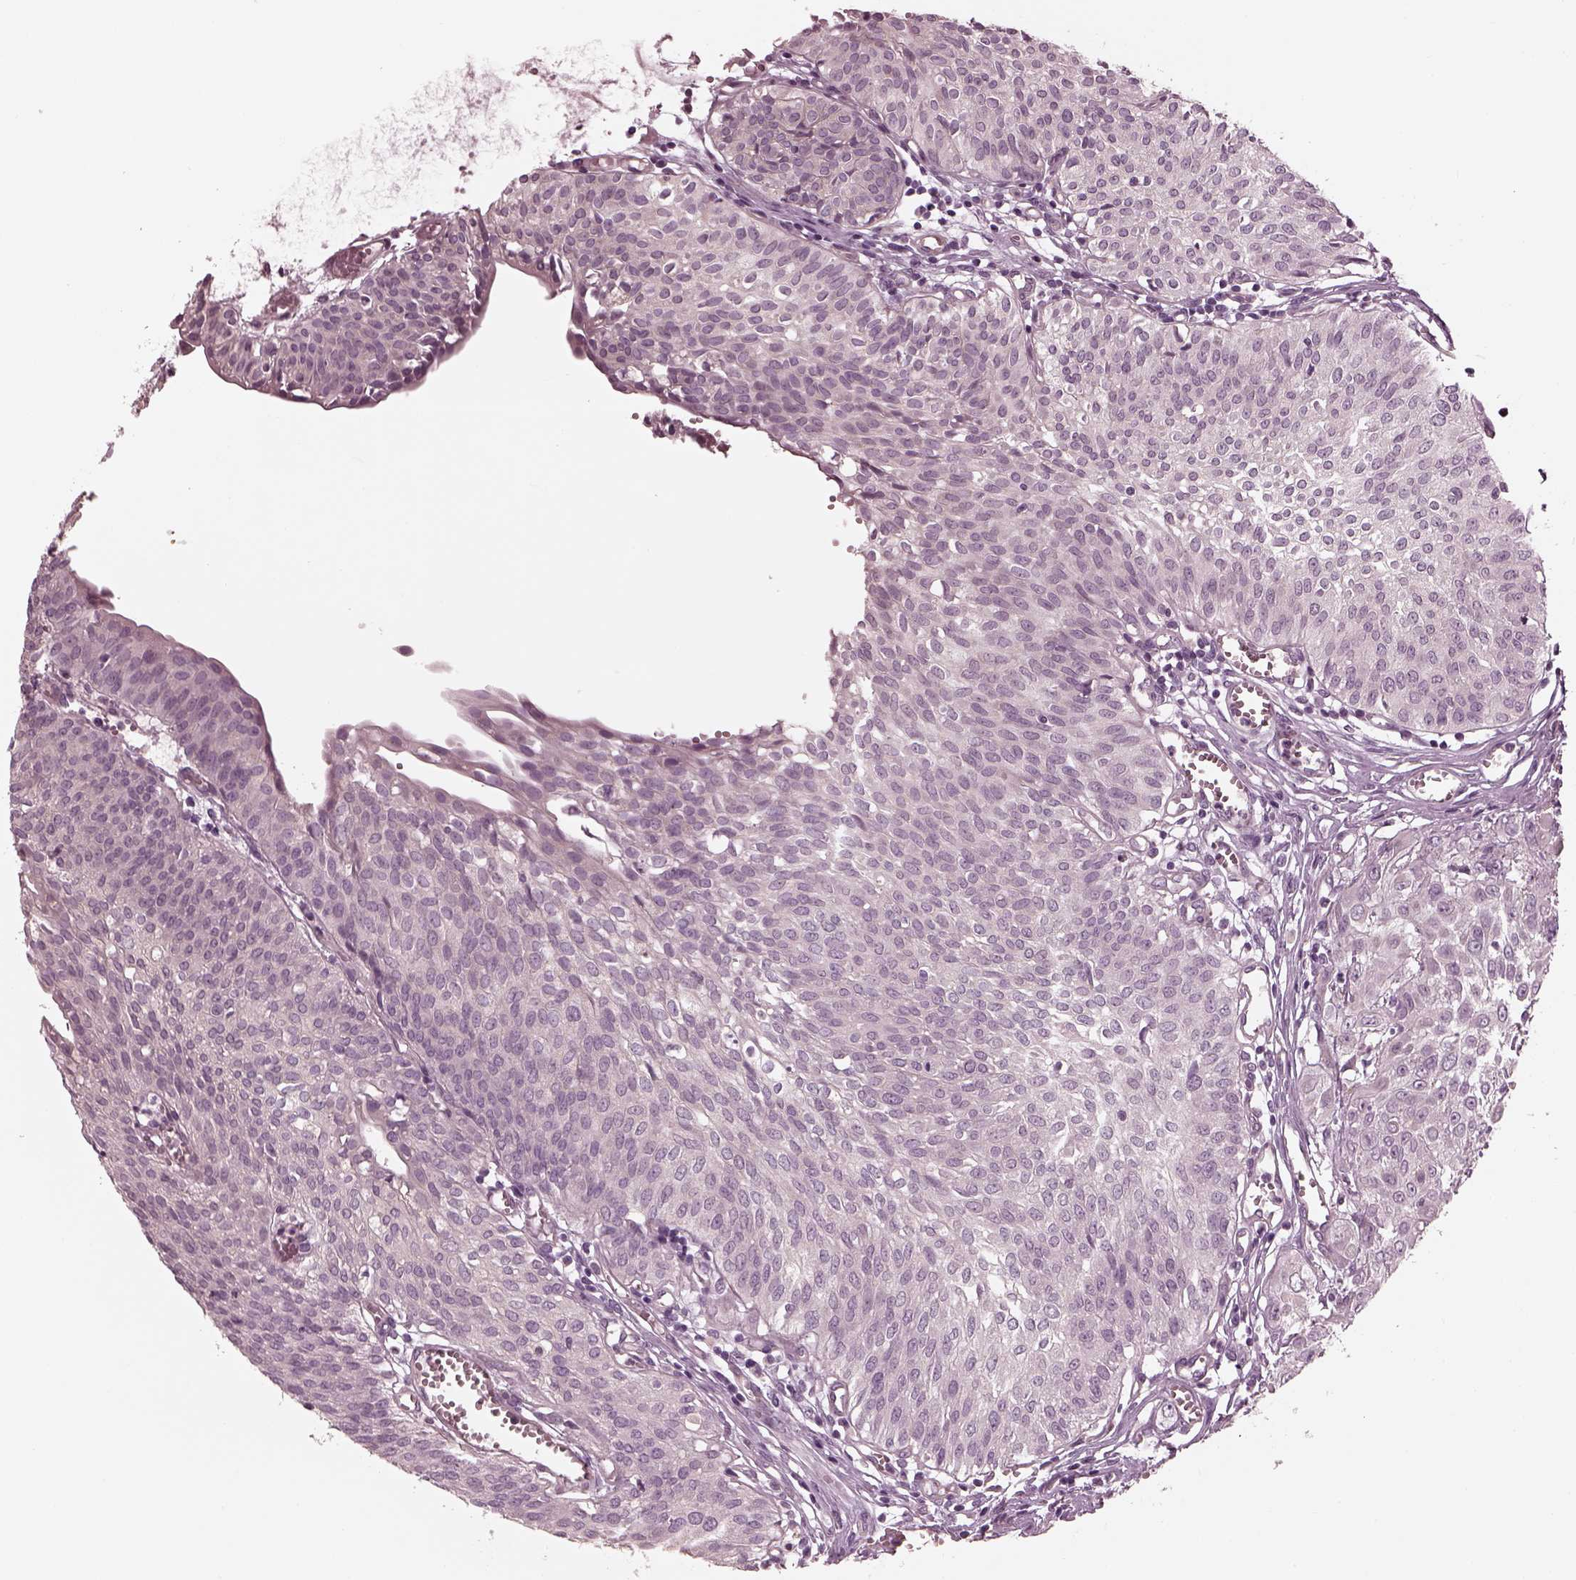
{"staining": {"intensity": "negative", "quantity": "none", "location": "none"}, "tissue": "urothelial cancer", "cell_type": "Tumor cells", "image_type": "cancer", "snomed": [{"axis": "morphology", "description": "Urothelial carcinoma, High grade"}, {"axis": "topography", "description": "Urinary bladder"}], "caption": "Tumor cells are negative for brown protein staining in urothelial carcinoma (high-grade). (Brightfield microscopy of DAB IHC at high magnification).", "gene": "KIF6", "patient": {"sex": "male", "age": 57}}